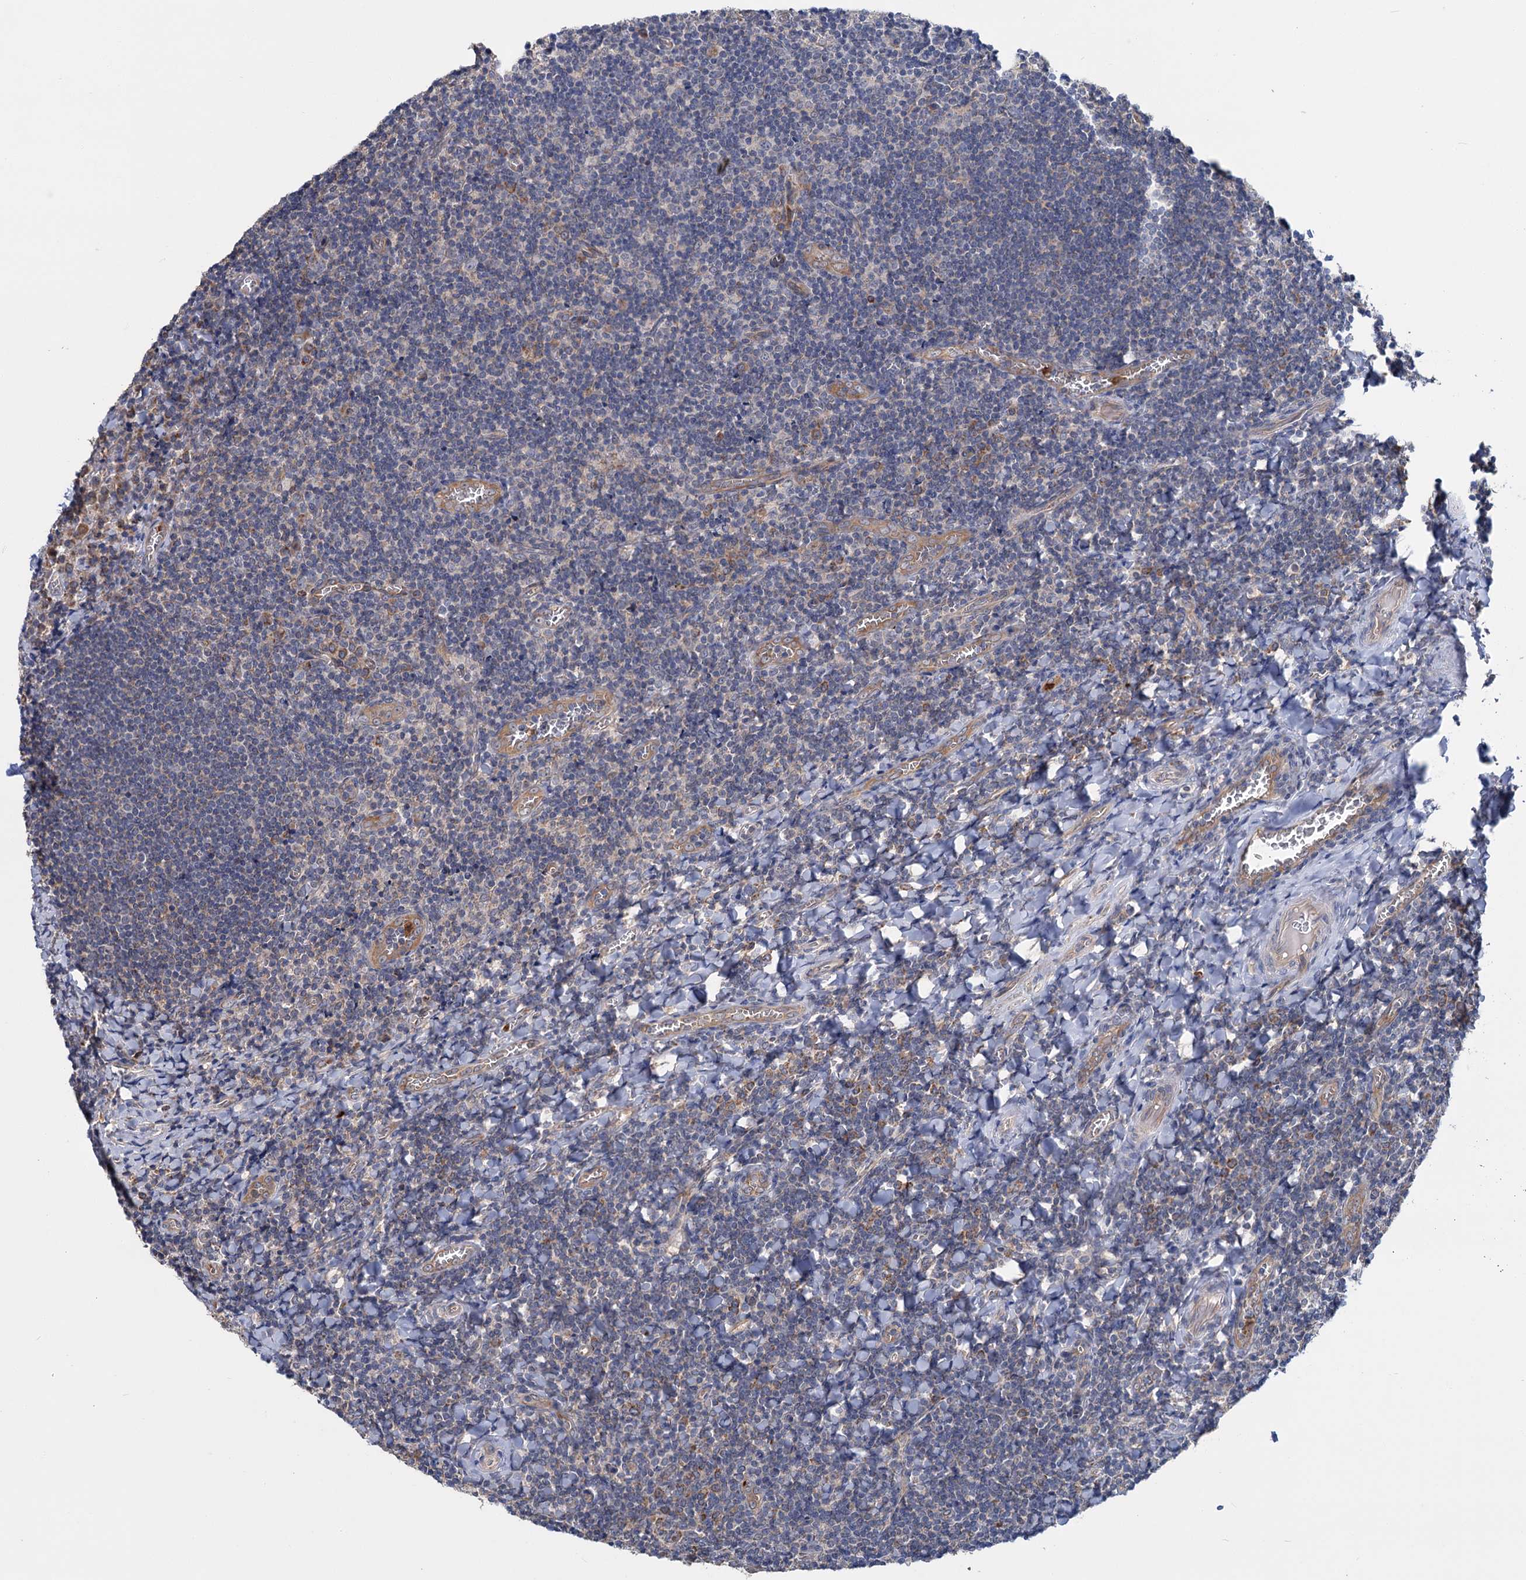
{"staining": {"intensity": "moderate", "quantity": "<25%", "location": "cytoplasmic/membranous"}, "tissue": "tonsil", "cell_type": "Germinal center cells", "image_type": "normal", "snomed": [{"axis": "morphology", "description": "Normal tissue, NOS"}, {"axis": "topography", "description": "Tonsil"}], "caption": "Immunohistochemistry (IHC) of normal human tonsil reveals low levels of moderate cytoplasmic/membranous staining in about <25% of germinal center cells.", "gene": "DYNC2H1", "patient": {"sex": "male", "age": 27}}